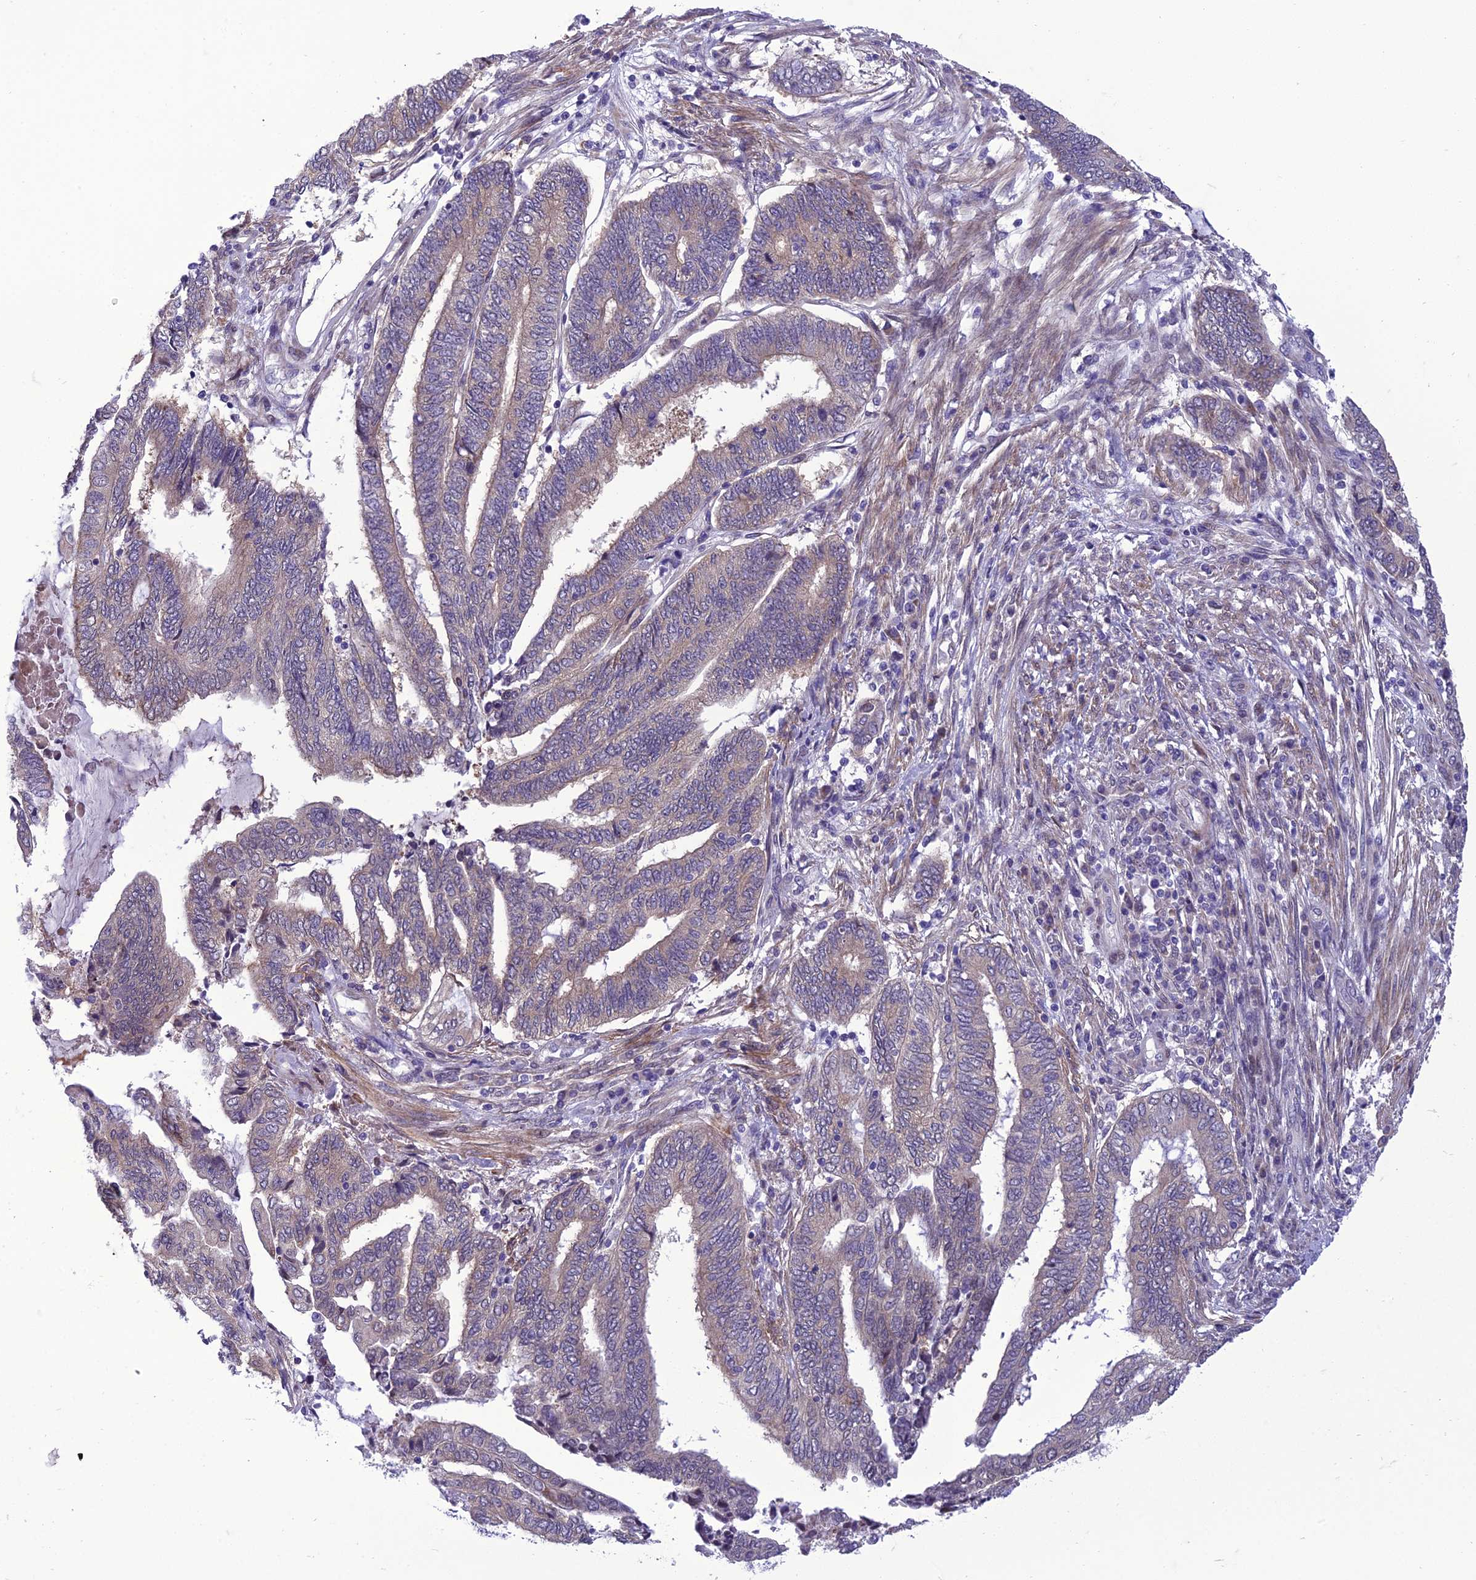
{"staining": {"intensity": "weak", "quantity": "<25%", "location": "cytoplasmic/membranous"}, "tissue": "endometrial cancer", "cell_type": "Tumor cells", "image_type": "cancer", "snomed": [{"axis": "morphology", "description": "Adenocarcinoma, NOS"}, {"axis": "topography", "description": "Uterus"}, {"axis": "topography", "description": "Endometrium"}], "caption": "Immunohistochemistry micrograph of human endometrial adenocarcinoma stained for a protein (brown), which exhibits no expression in tumor cells.", "gene": "GAB4", "patient": {"sex": "female", "age": 70}}